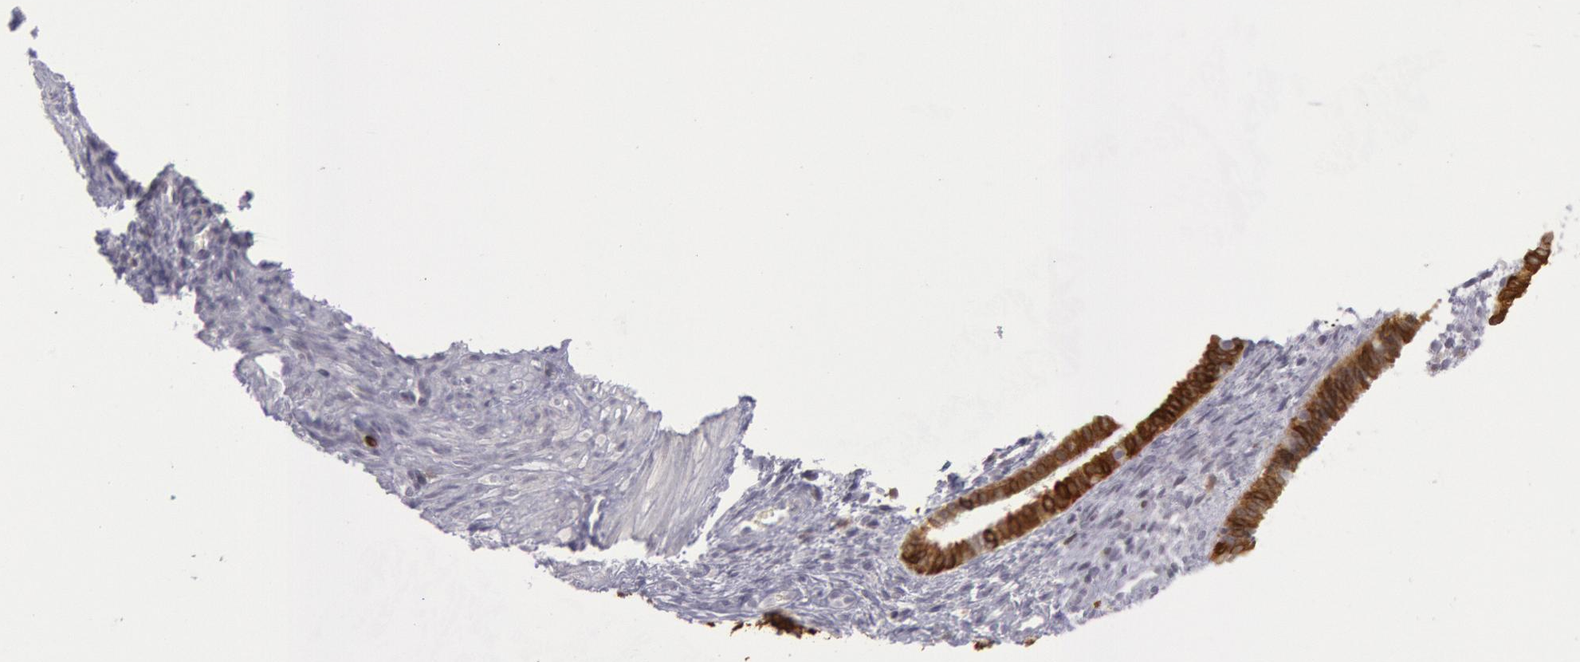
{"staining": {"intensity": "negative", "quantity": "none", "location": "none"}, "tissue": "endometrium", "cell_type": "Cells in endometrial stroma", "image_type": "normal", "snomed": [{"axis": "morphology", "description": "Normal tissue, NOS"}, {"axis": "topography", "description": "Endometrium"}], "caption": "DAB (3,3'-diaminobenzidine) immunohistochemical staining of benign endometrium exhibits no significant staining in cells in endometrial stroma. (Brightfield microscopy of DAB immunohistochemistry at high magnification).", "gene": "PTGS2", "patient": {"sex": "female", "age": 72}}